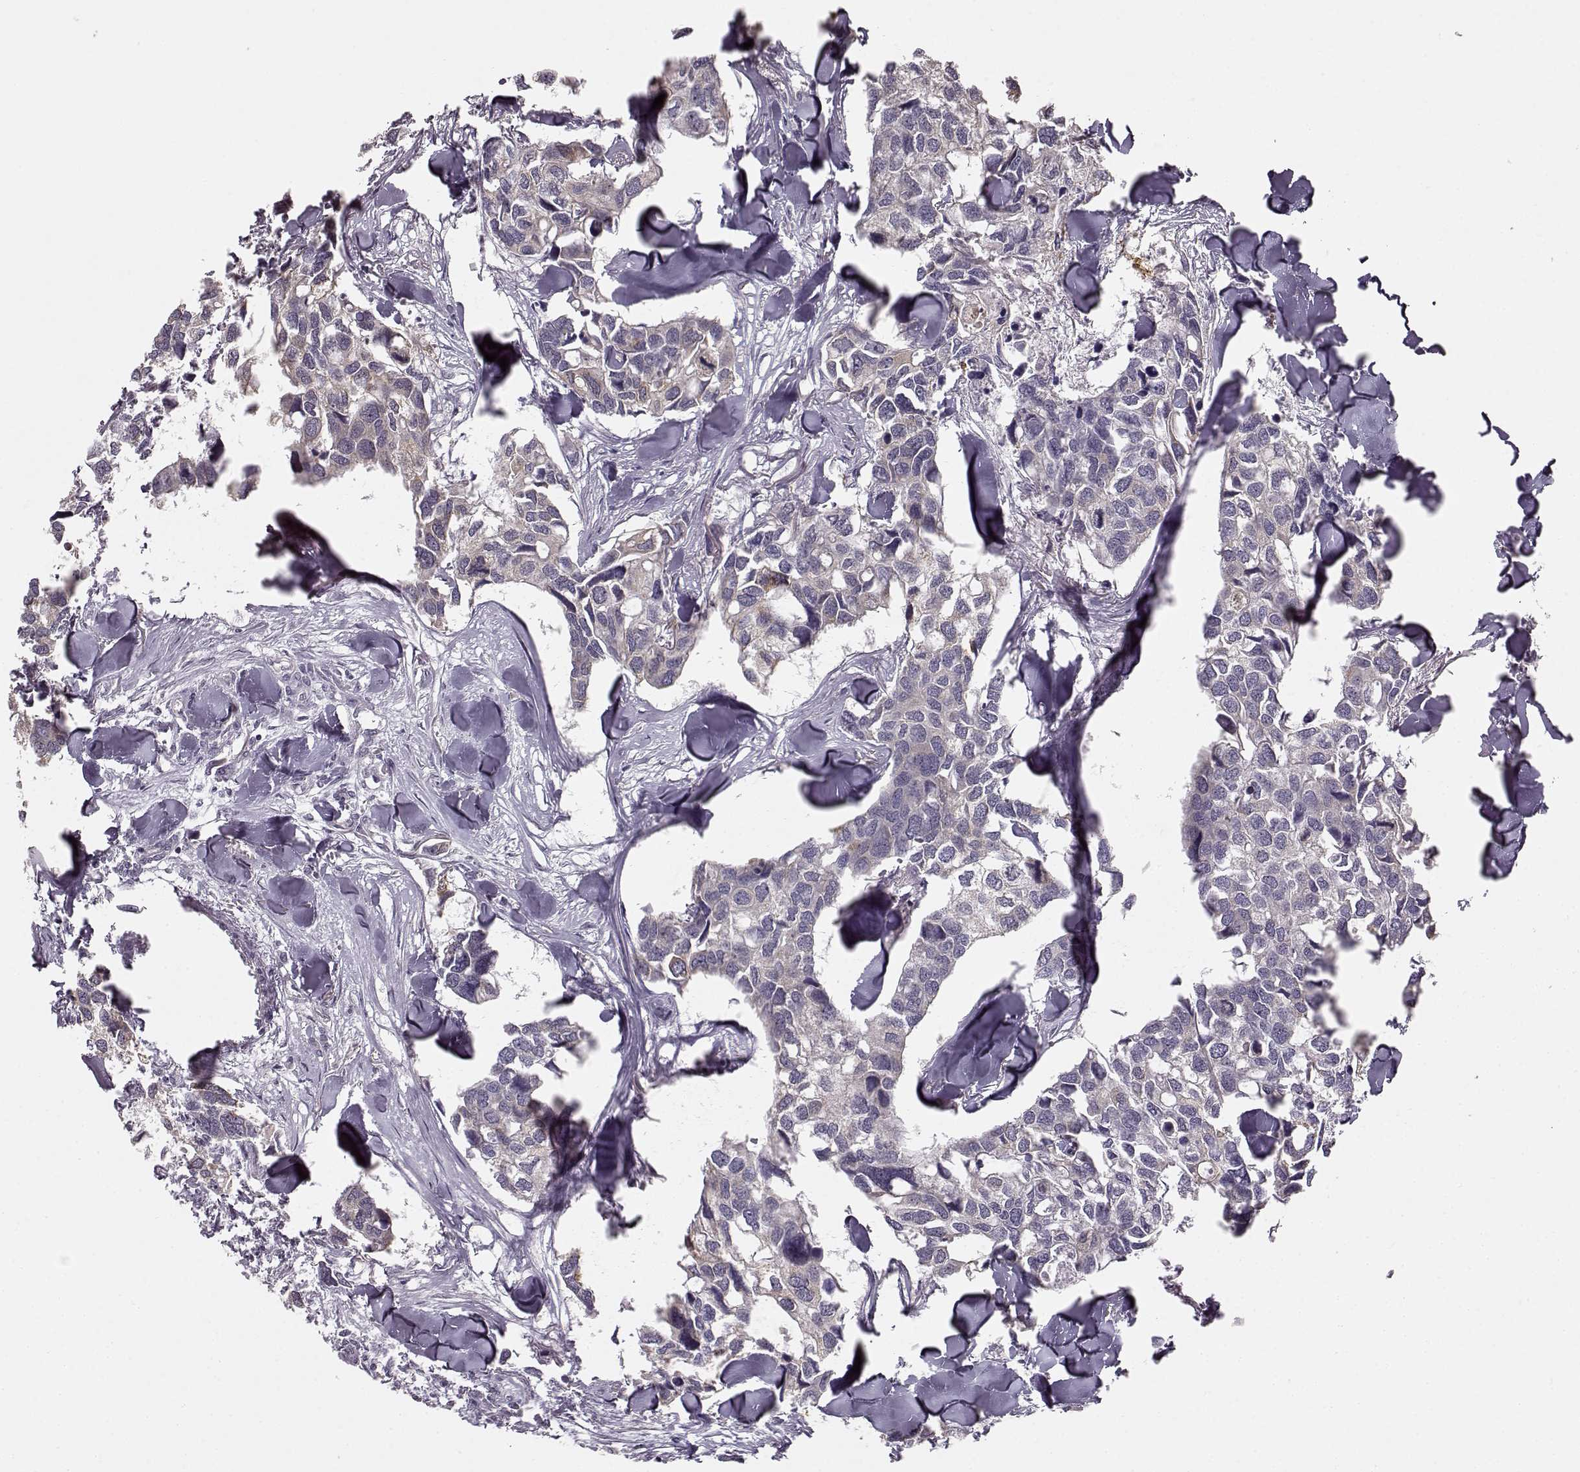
{"staining": {"intensity": "negative", "quantity": "none", "location": "none"}, "tissue": "breast cancer", "cell_type": "Tumor cells", "image_type": "cancer", "snomed": [{"axis": "morphology", "description": "Duct carcinoma"}, {"axis": "topography", "description": "Breast"}], "caption": "The micrograph demonstrates no staining of tumor cells in breast invasive ductal carcinoma.", "gene": "MAP6D1", "patient": {"sex": "female", "age": 83}}